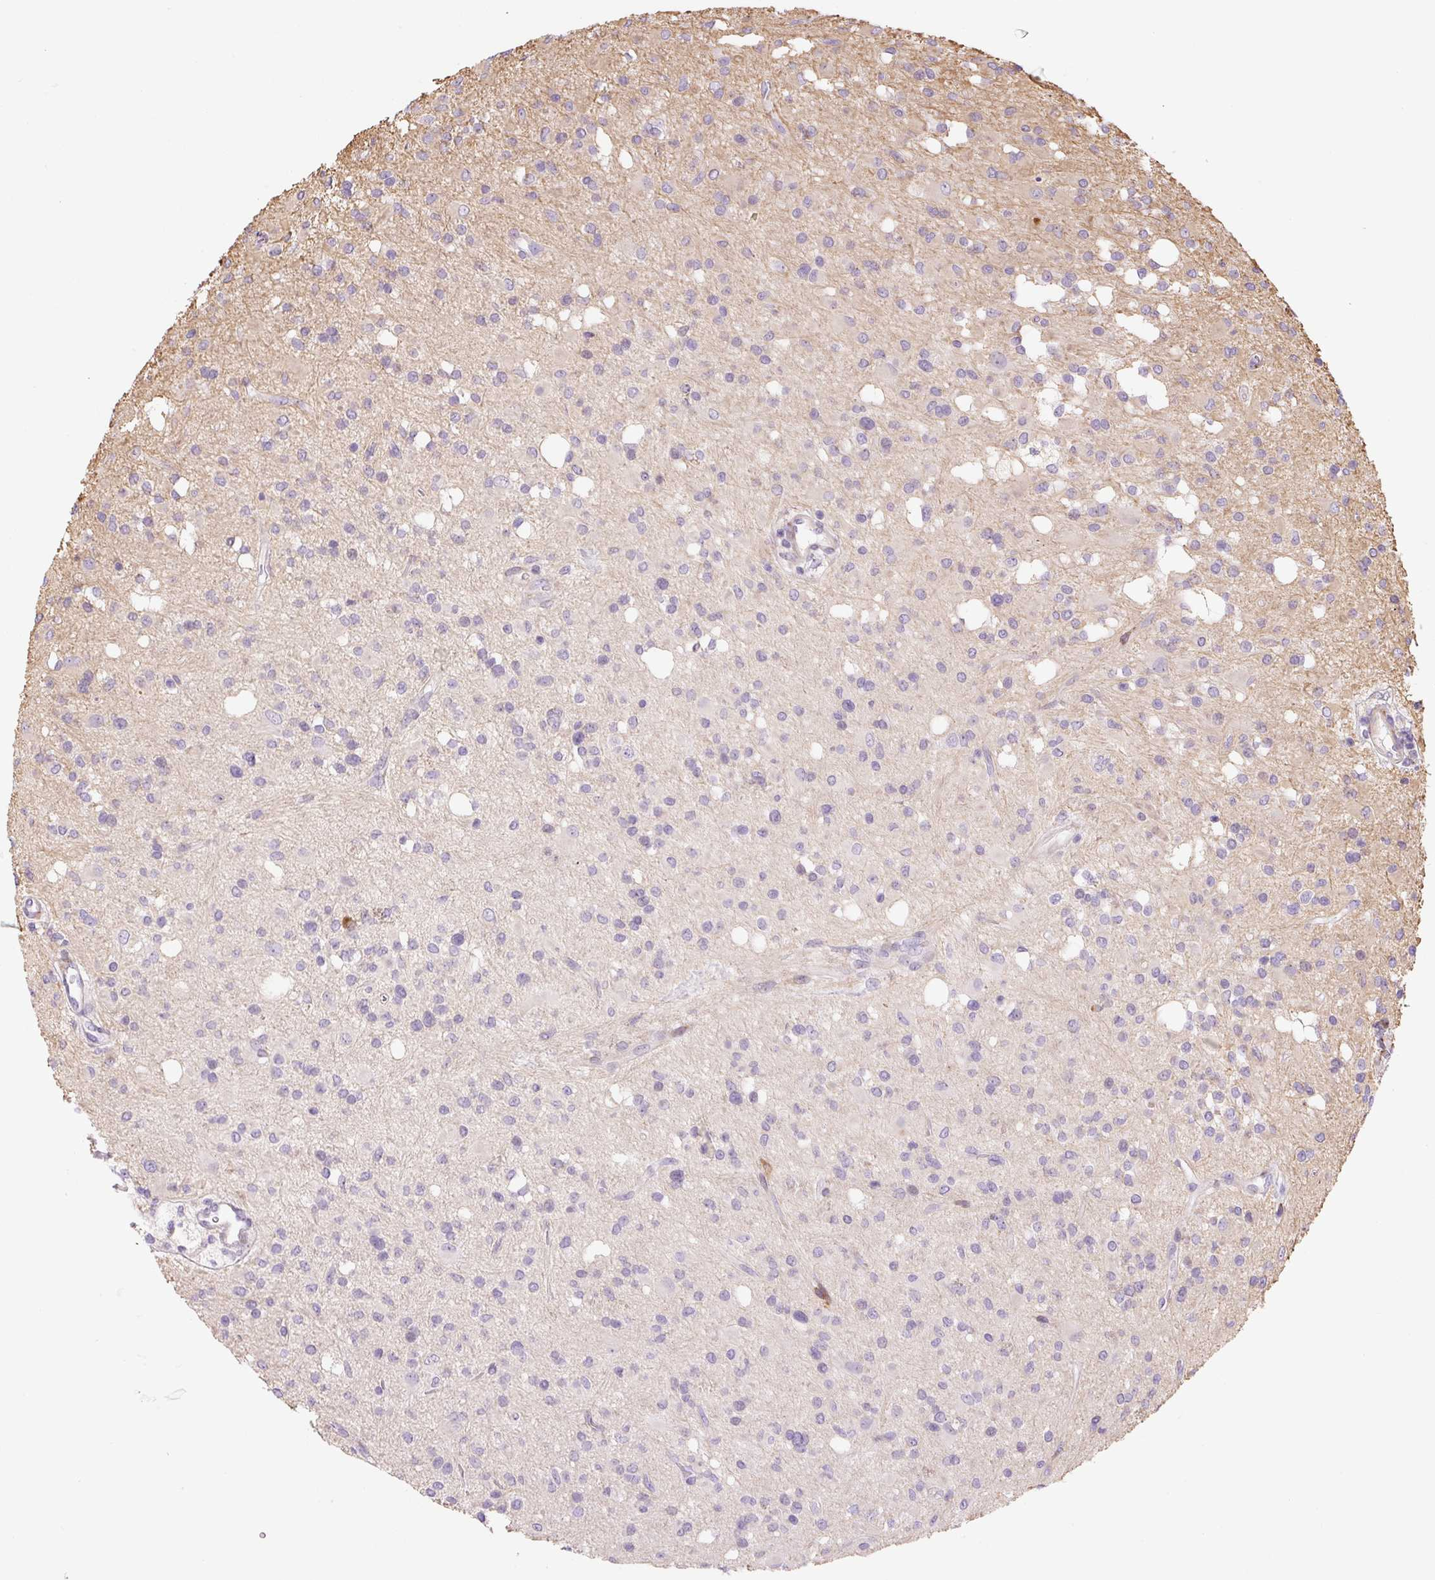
{"staining": {"intensity": "negative", "quantity": "none", "location": "none"}, "tissue": "glioma", "cell_type": "Tumor cells", "image_type": "cancer", "snomed": [{"axis": "morphology", "description": "Glioma, malignant, Low grade"}, {"axis": "topography", "description": "Brain"}], "caption": "Tumor cells show no significant positivity in low-grade glioma (malignant).", "gene": "DISP3", "patient": {"sex": "female", "age": 33}}